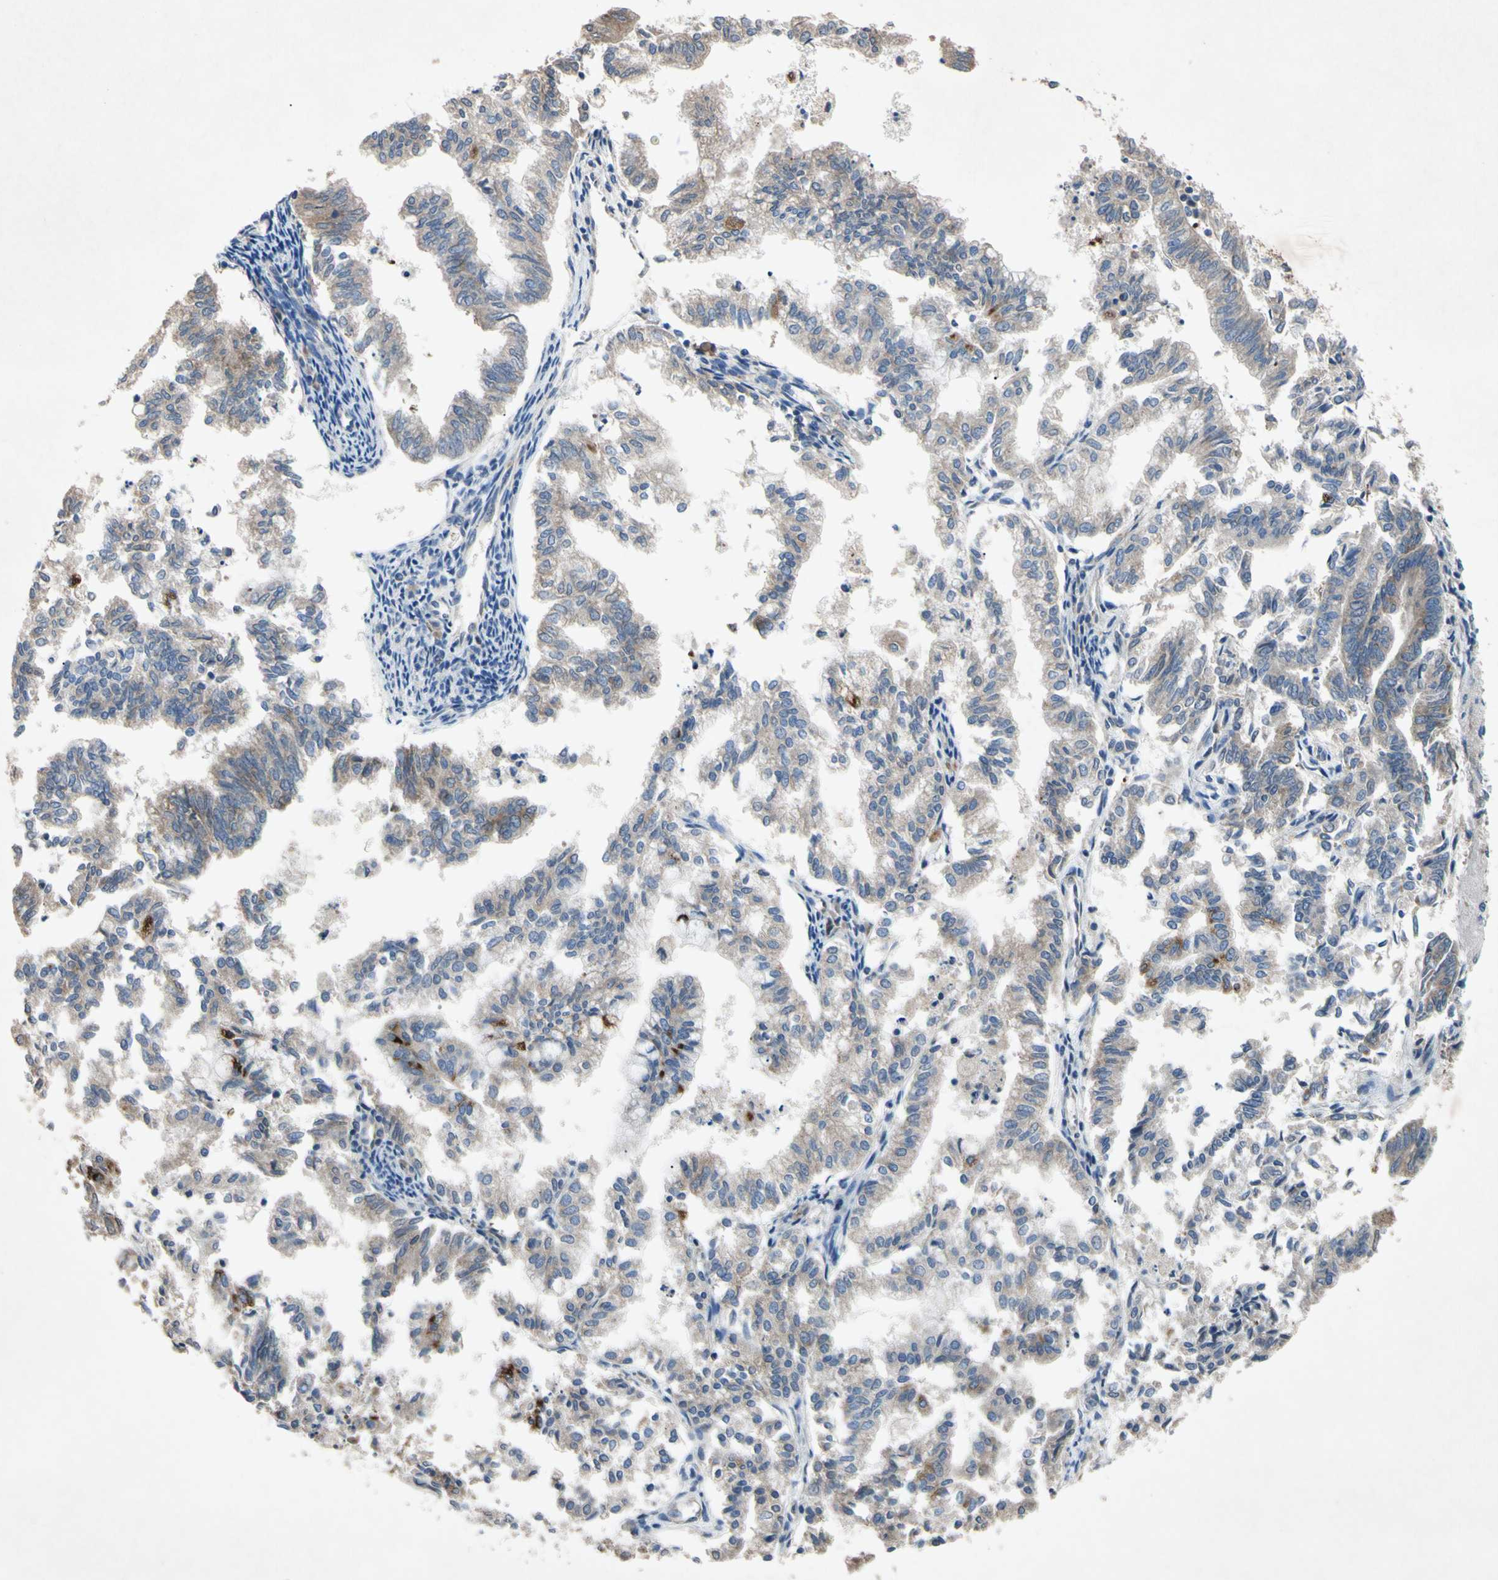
{"staining": {"intensity": "weak", "quantity": "25%-75%", "location": "cytoplasmic/membranous"}, "tissue": "endometrial cancer", "cell_type": "Tumor cells", "image_type": "cancer", "snomed": [{"axis": "morphology", "description": "Necrosis, NOS"}, {"axis": "morphology", "description": "Adenocarcinoma, NOS"}, {"axis": "topography", "description": "Endometrium"}], "caption": "IHC of adenocarcinoma (endometrial) demonstrates low levels of weak cytoplasmic/membranous expression in about 25%-75% of tumor cells.", "gene": "HILPDA", "patient": {"sex": "female", "age": 79}}